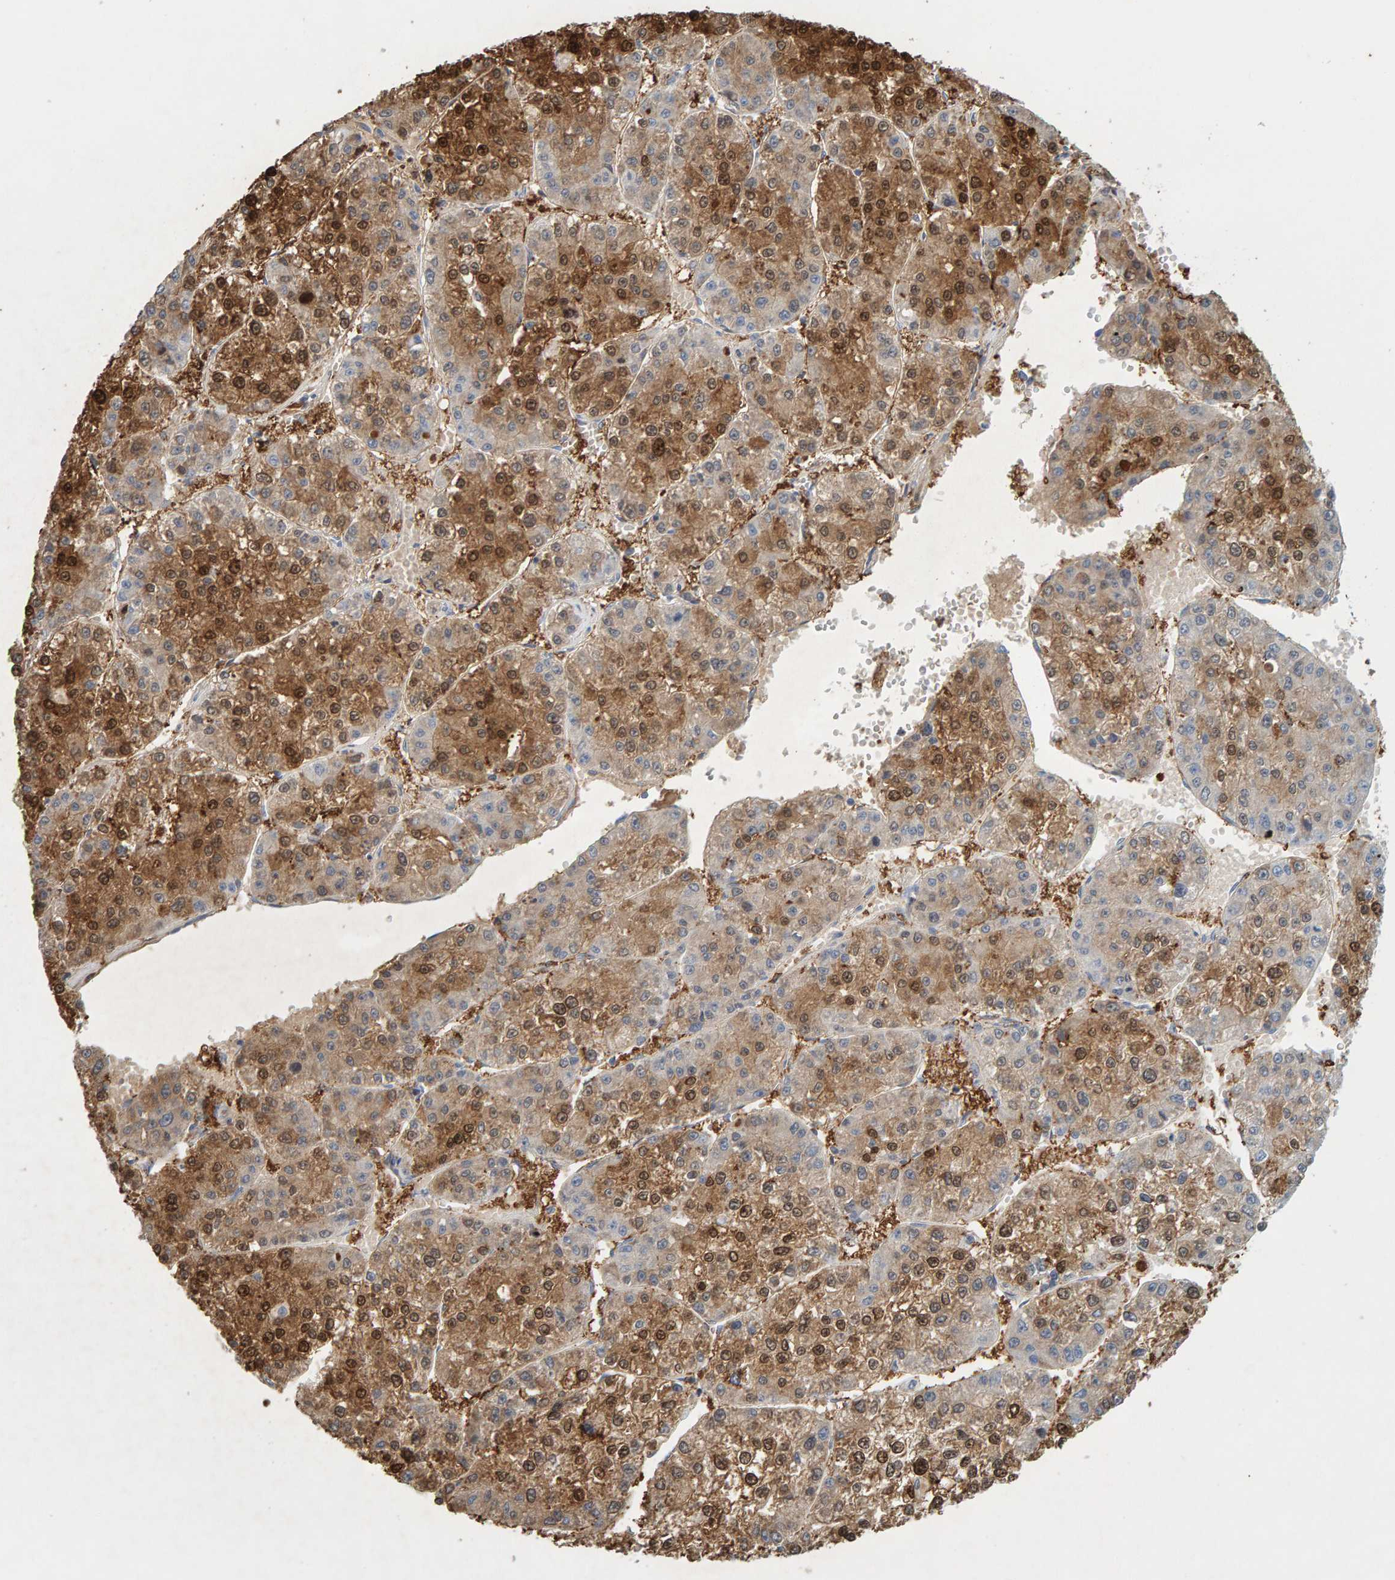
{"staining": {"intensity": "moderate", "quantity": ">75%", "location": "cytoplasmic/membranous,nuclear"}, "tissue": "liver cancer", "cell_type": "Tumor cells", "image_type": "cancer", "snomed": [{"axis": "morphology", "description": "Carcinoma, Hepatocellular, NOS"}, {"axis": "topography", "description": "Liver"}], "caption": "IHC of human liver cancer shows medium levels of moderate cytoplasmic/membranous and nuclear staining in about >75% of tumor cells.", "gene": "KLHL11", "patient": {"sex": "female", "age": 73}}